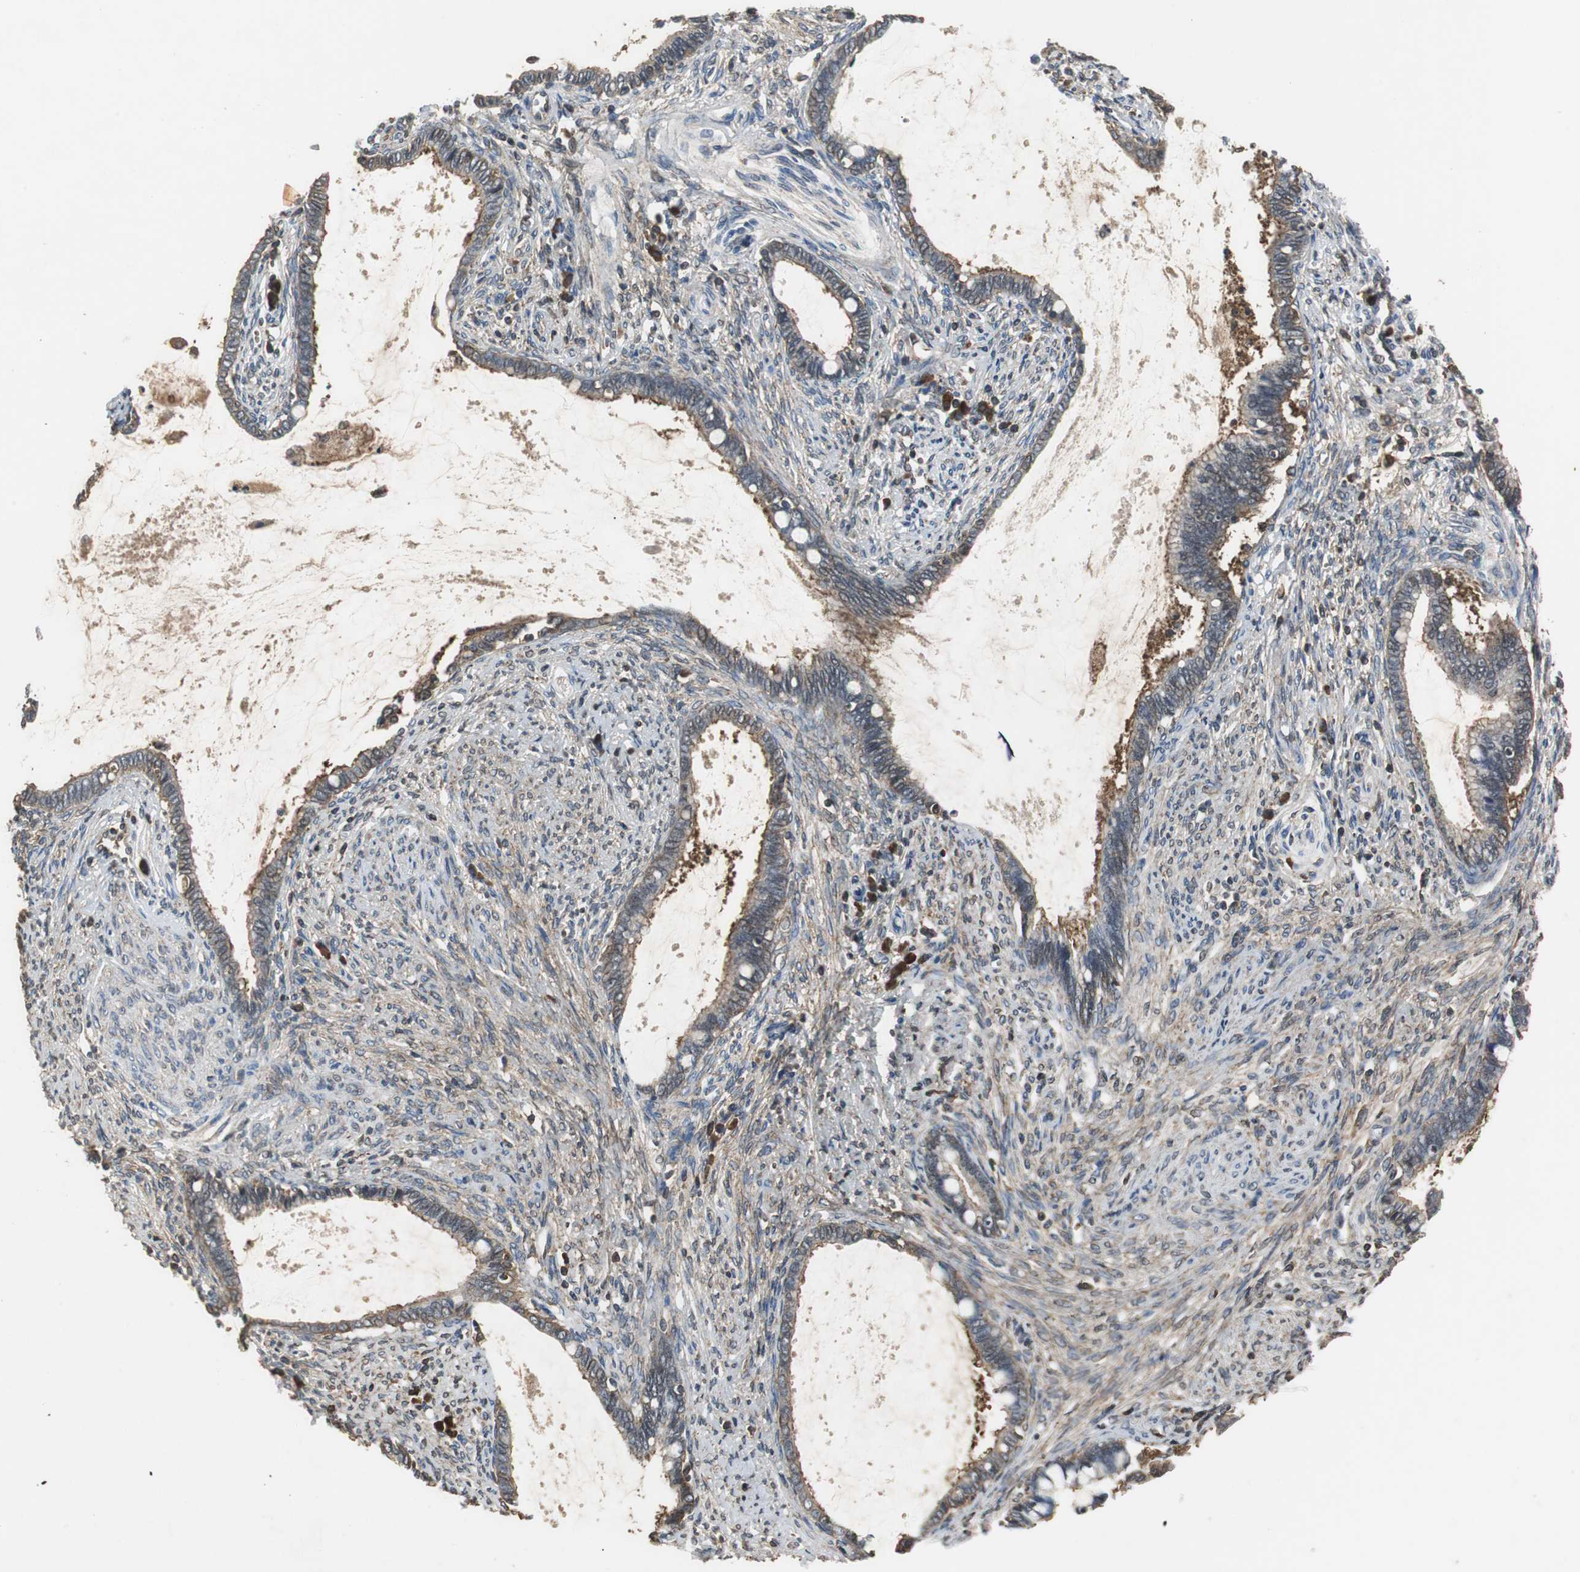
{"staining": {"intensity": "moderate", "quantity": ">75%", "location": "cytoplasmic/membranous"}, "tissue": "cervical cancer", "cell_type": "Tumor cells", "image_type": "cancer", "snomed": [{"axis": "morphology", "description": "Adenocarcinoma, NOS"}, {"axis": "topography", "description": "Cervix"}], "caption": "Protein analysis of cervical adenocarcinoma tissue reveals moderate cytoplasmic/membranous positivity in approximately >75% of tumor cells.", "gene": "VBP1", "patient": {"sex": "female", "age": 44}}